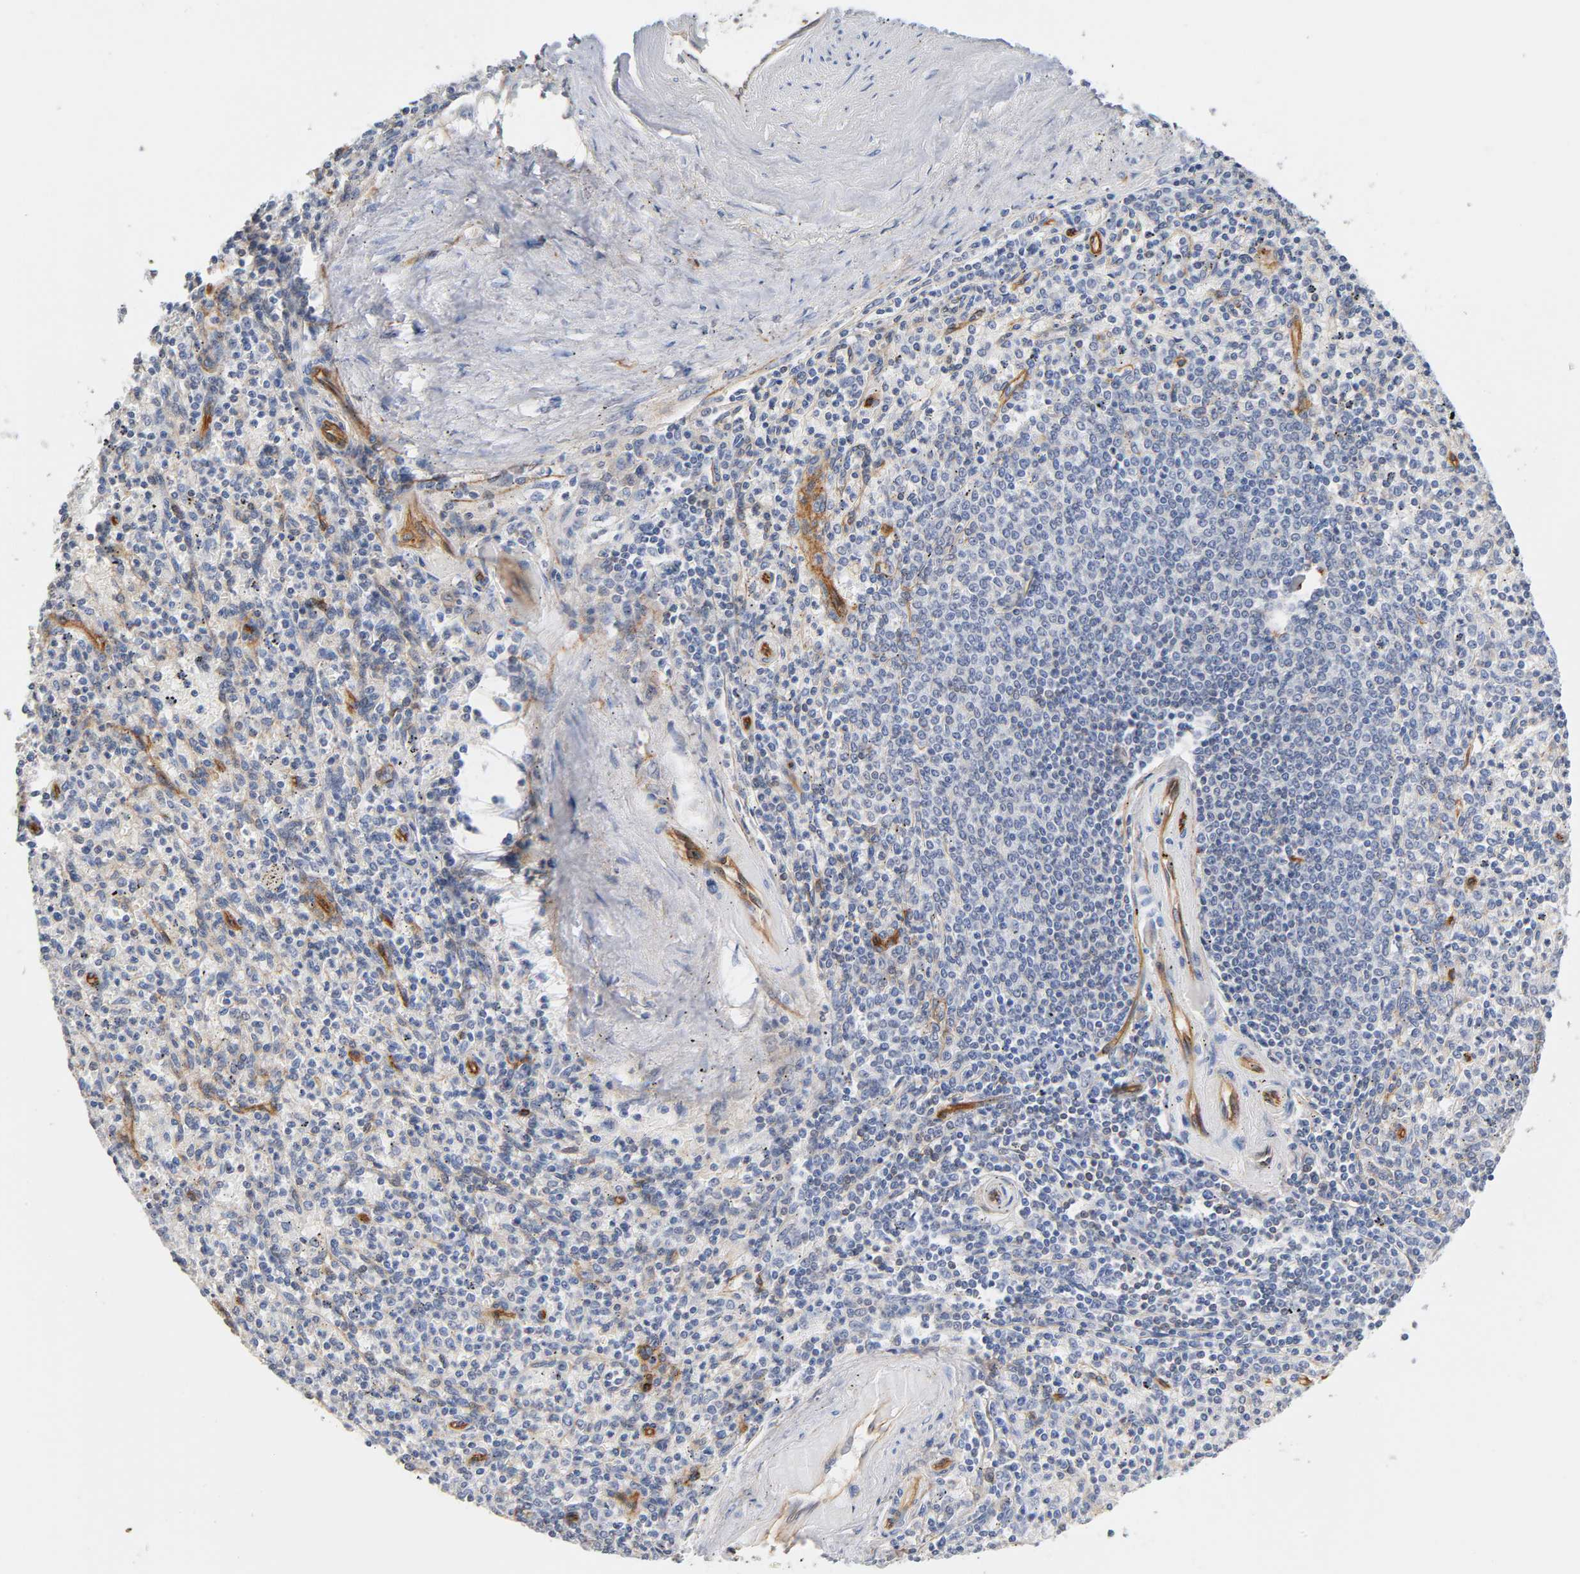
{"staining": {"intensity": "weak", "quantity": "<25%", "location": "cytoplasmic/membranous"}, "tissue": "spleen", "cell_type": "Cells in red pulp", "image_type": "normal", "snomed": [{"axis": "morphology", "description": "Normal tissue, NOS"}, {"axis": "topography", "description": "Spleen"}], "caption": "An immunohistochemistry micrograph of benign spleen is shown. There is no staining in cells in red pulp of spleen.", "gene": "SPTAN1", "patient": {"sex": "male", "age": 72}}